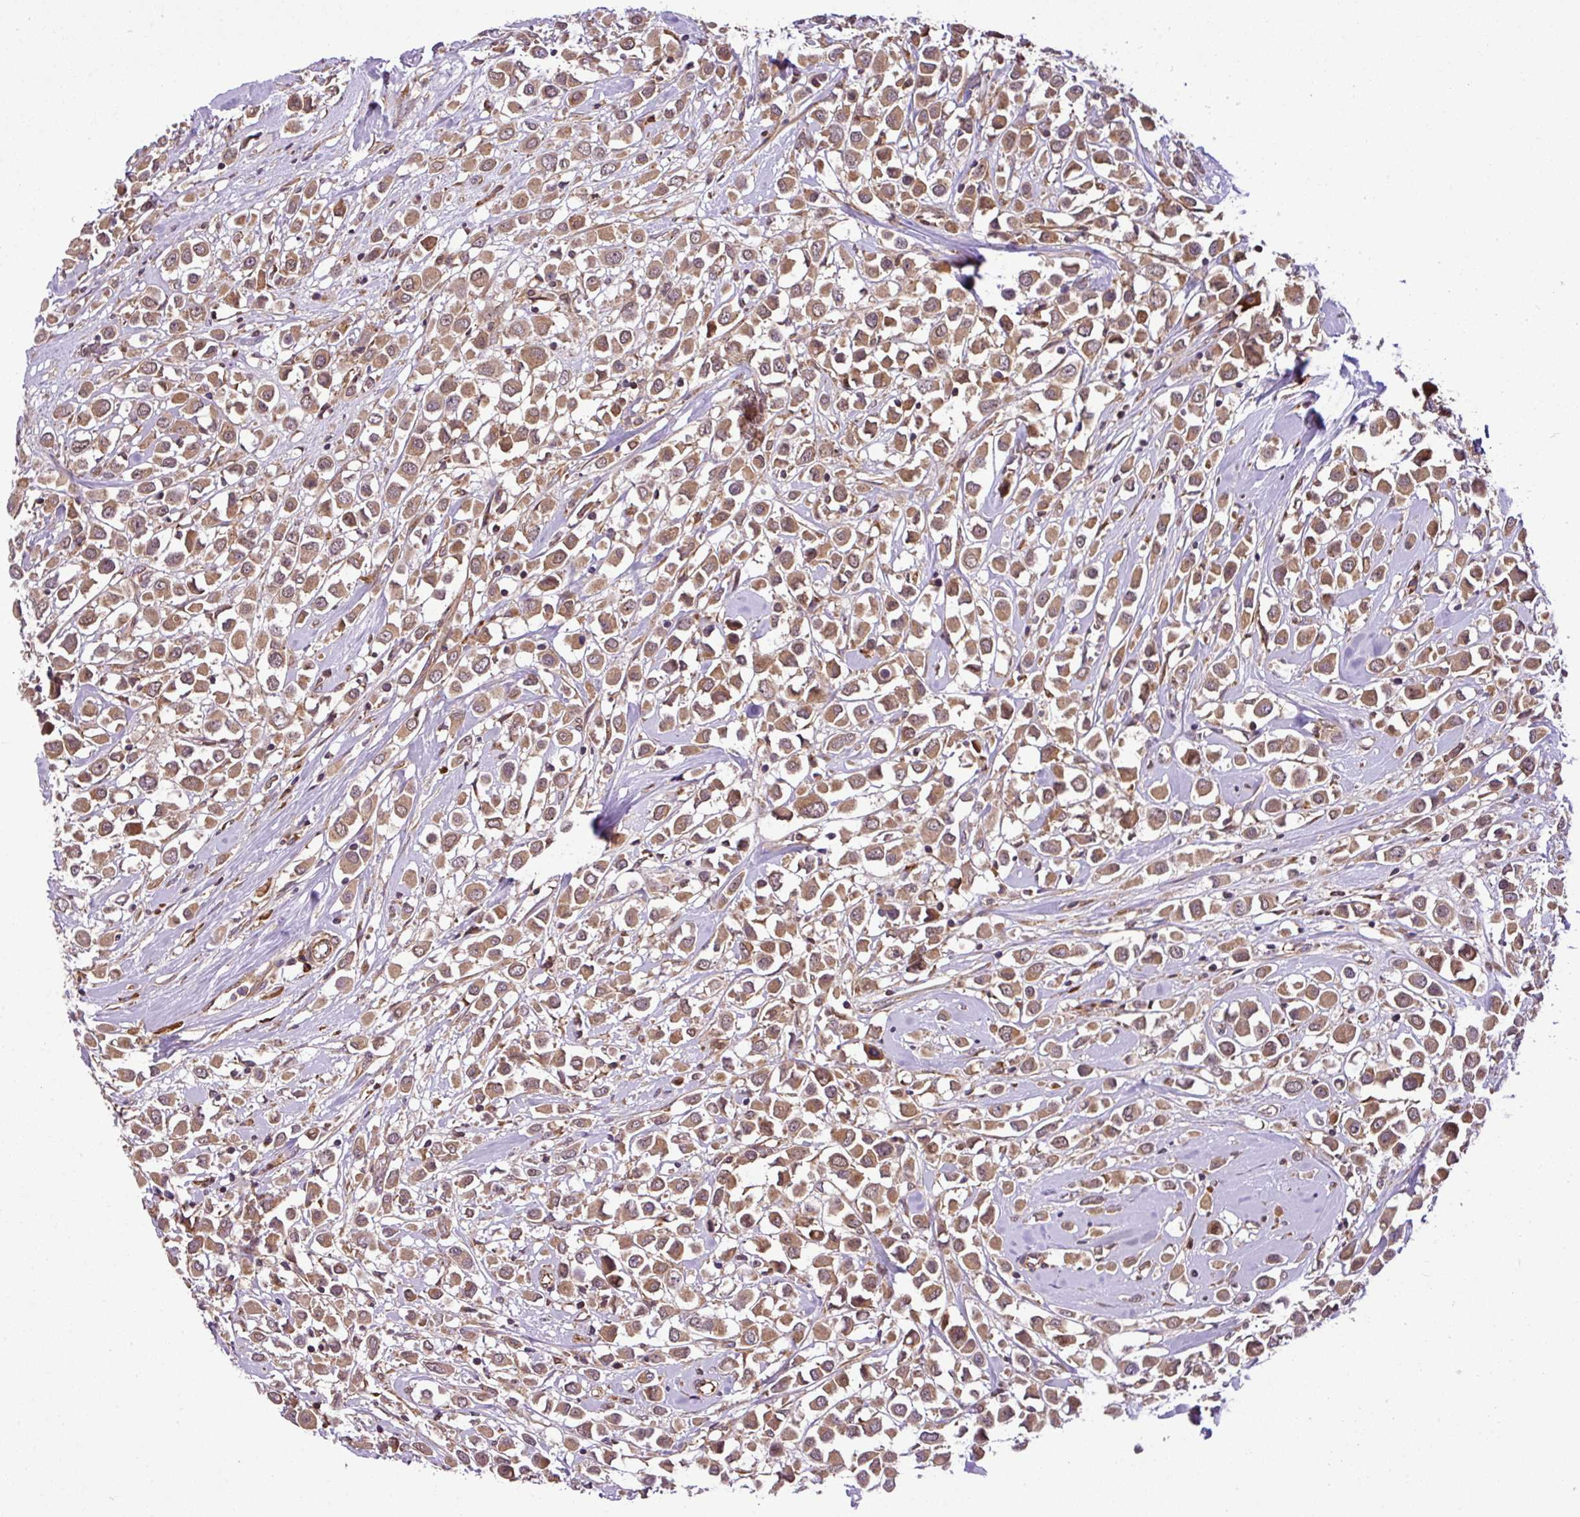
{"staining": {"intensity": "moderate", "quantity": ">75%", "location": "cytoplasmic/membranous"}, "tissue": "breast cancer", "cell_type": "Tumor cells", "image_type": "cancer", "snomed": [{"axis": "morphology", "description": "Duct carcinoma"}, {"axis": "topography", "description": "Breast"}], "caption": "Immunohistochemical staining of infiltrating ductal carcinoma (breast) reveals moderate cytoplasmic/membranous protein expression in approximately >75% of tumor cells.", "gene": "DLGAP4", "patient": {"sex": "female", "age": 61}}